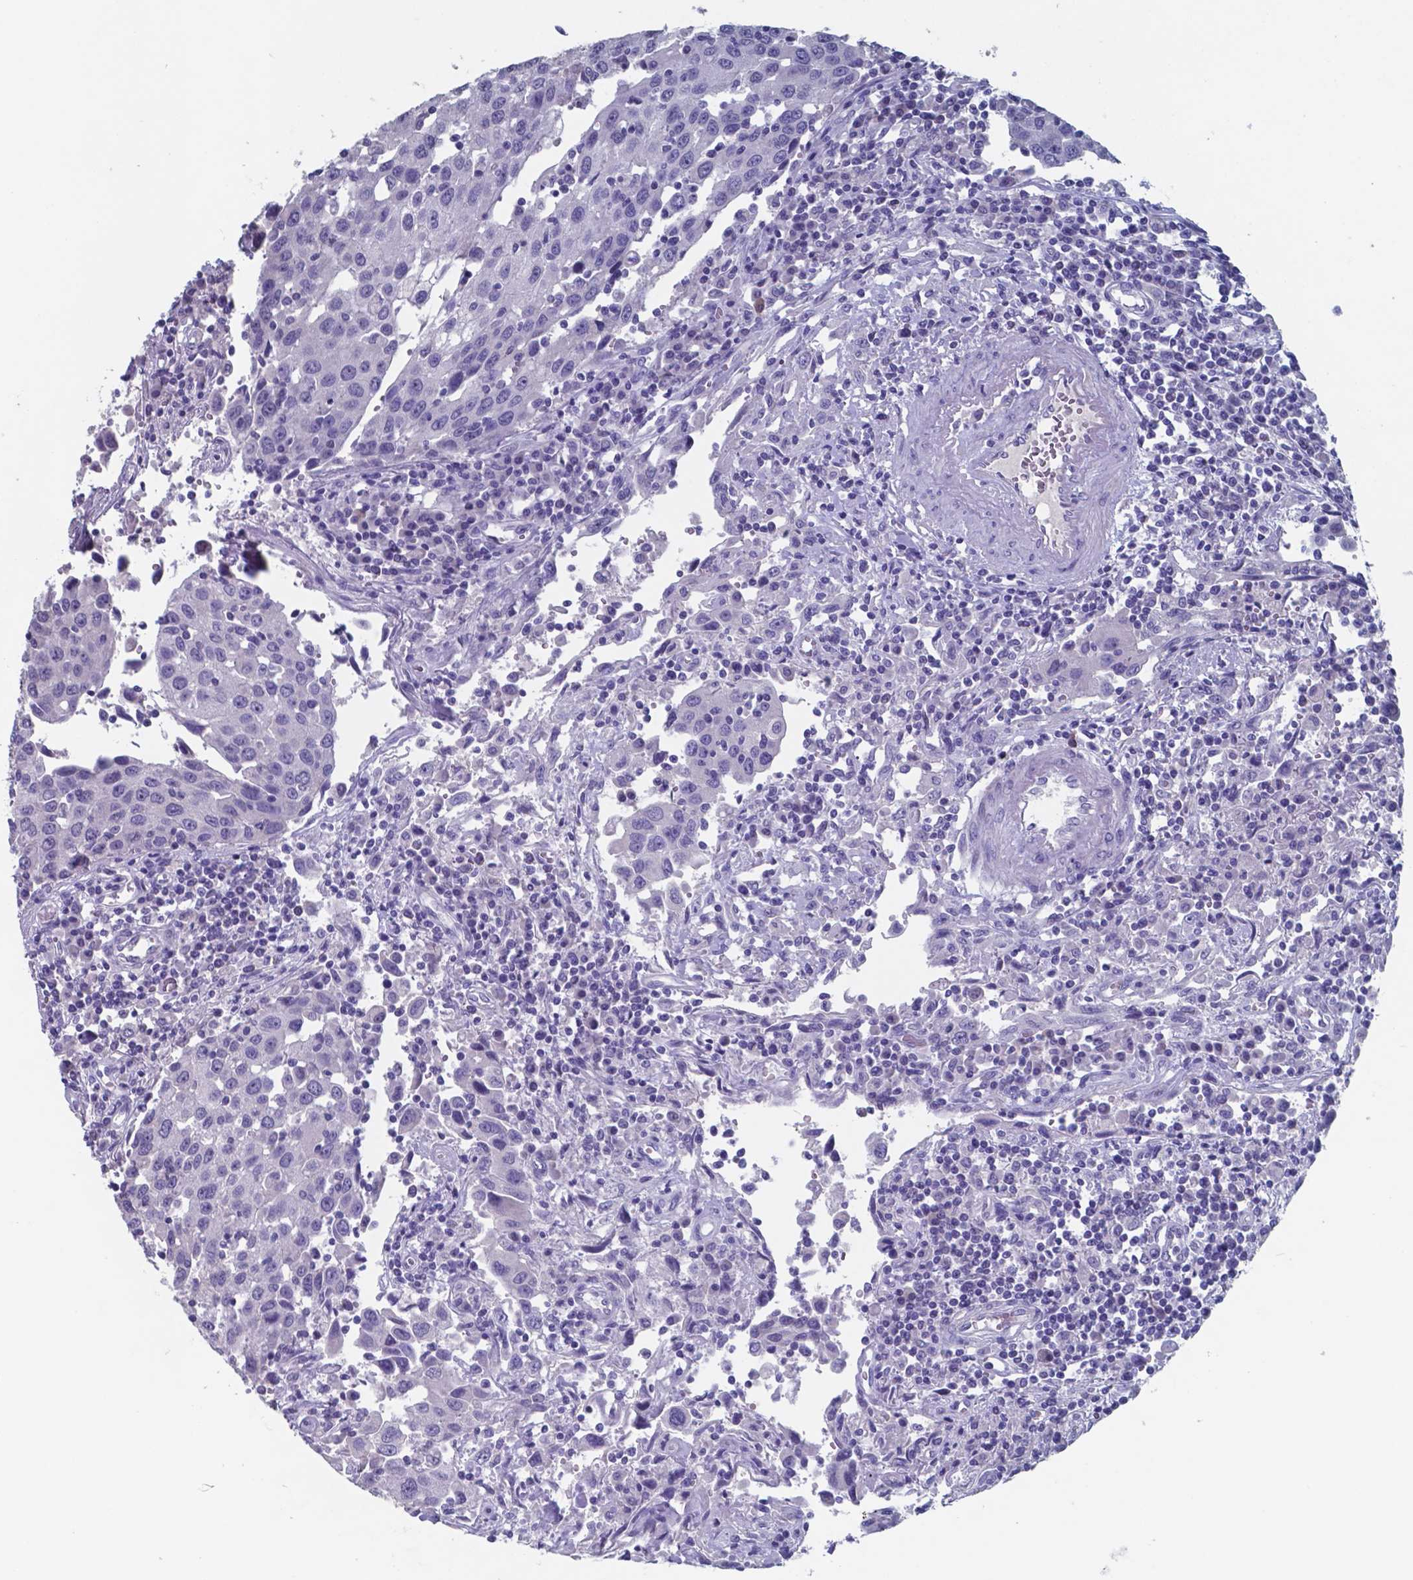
{"staining": {"intensity": "negative", "quantity": "none", "location": "none"}, "tissue": "urothelial cancer", "cell_type": "Tumor cells", "image_type": "cancer", "snomed": [{"axis": "morphology", "description": "Urothelial carcinoma, High grade"}, {"axis": "topography", "description": "Urinary bladder"}], "caption": "IHC micrograph of high-grade urothelial carcinoma stained for a protein (brown), which exhibits no positivity in tumor cells. The staining was performed using DAB to visualize the protein expression in brown, while the nuclei were stained in blue with hematoxylin (Magnification: 20x).", "gene": "TTR", "patient": {"sex": "female", "age": 85}}